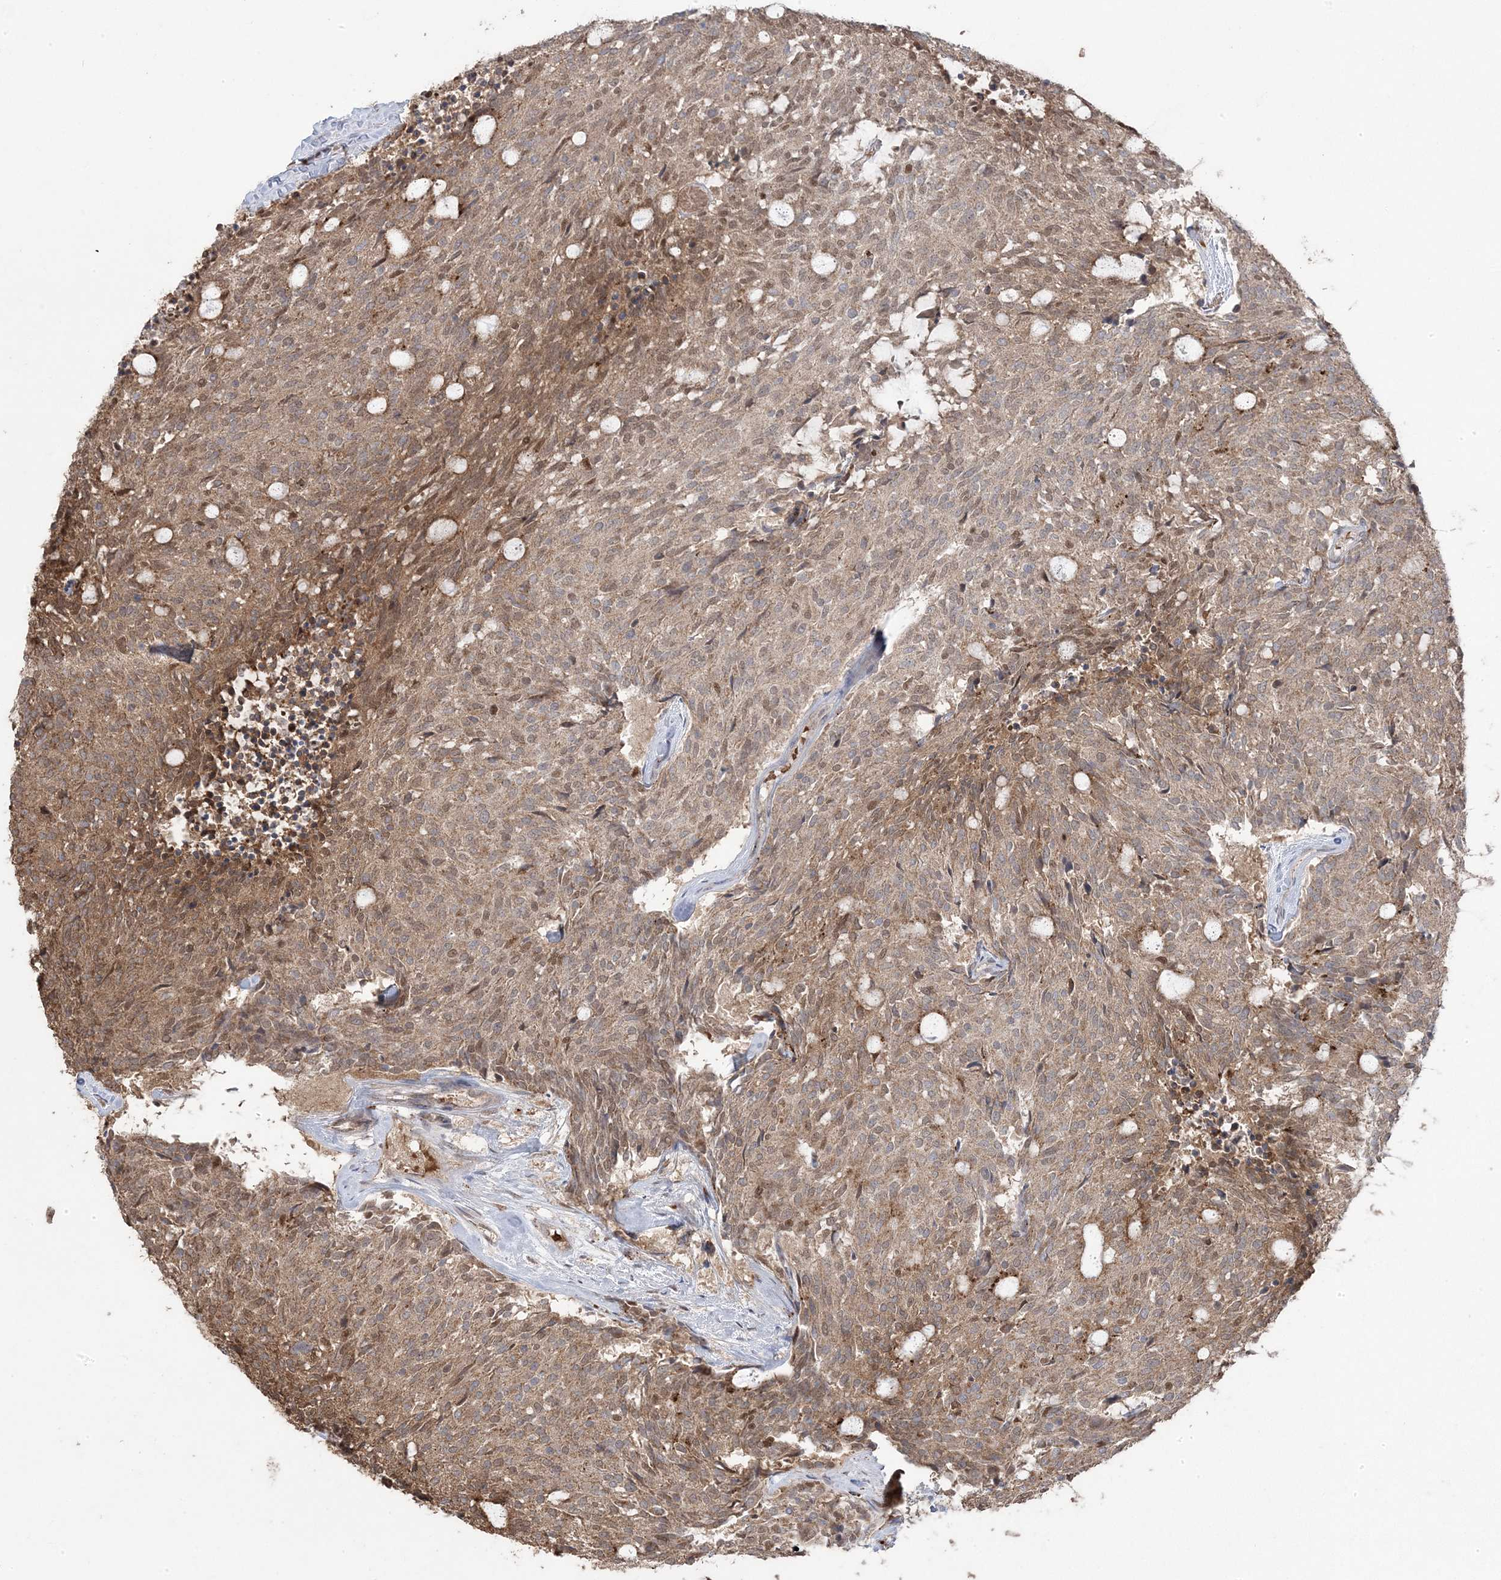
{"staining": {"intensity": "moderate", "quantity": ">75%", "location": "cytoplasmic/membranous"}, "tissue": "carcinoid", "cell_type": "Tumor cells", "image_type": "cancer", "snomed": [{"axis": "morphology", "description": "Carcinoid, malignant, NOS"}, {"axis": "topography", "description": "Pancreas"}], "caption": "Malignant carcinoid was stained to show a protein in brown. There is medium levels of moderate cytoplasmic/membranous expression in approximately >75% of tumor cells.", "gene": "PPOX", "patient": {"sex": "female", "age": 54}}